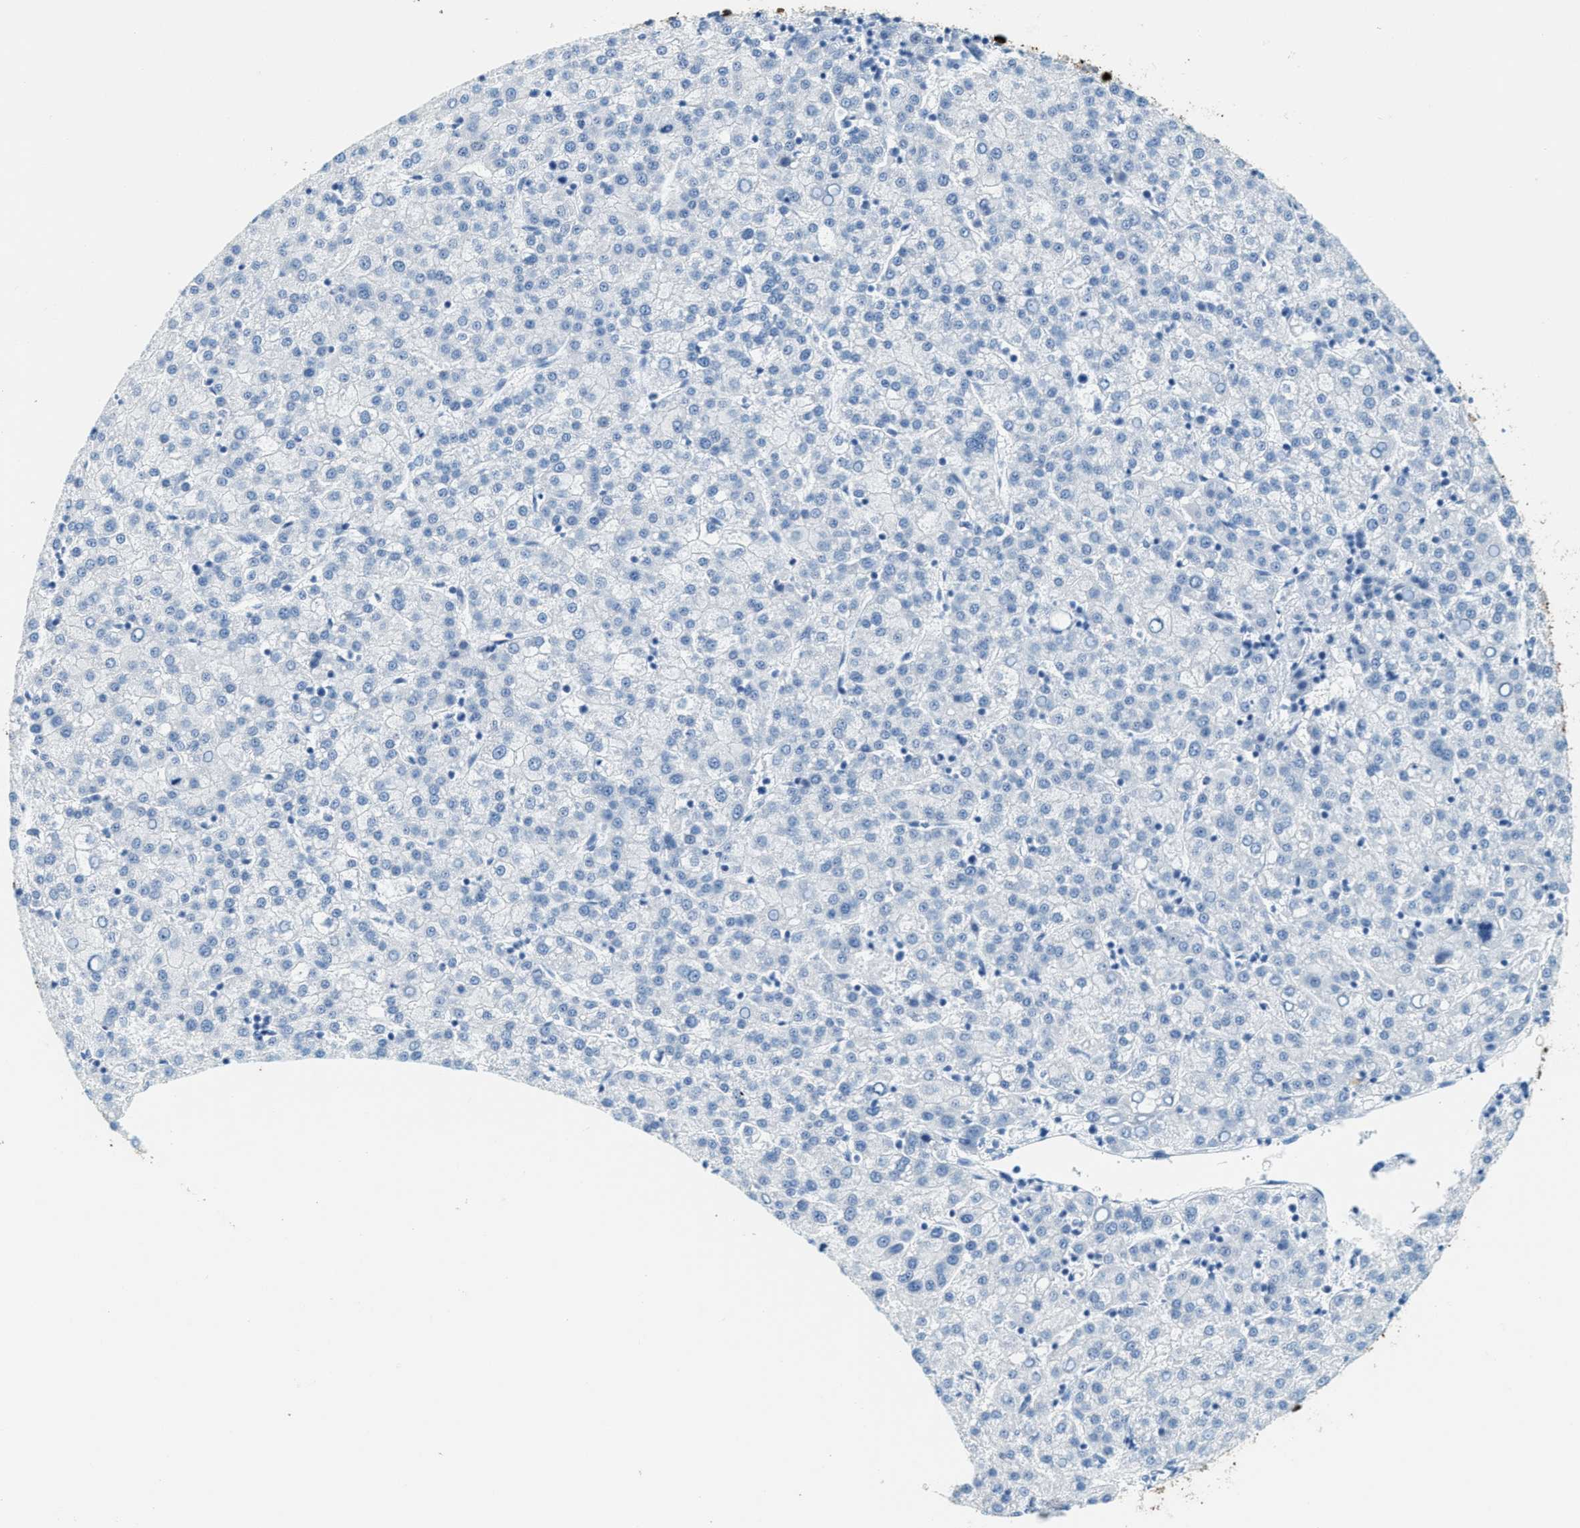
{"staining": {"intensity": "negative", "quantity": "none", "location": "none"}, "tissue": "liver cancer", "cell_type": "Tumor cells", "image_type": "cancer", "snomed": [{"axis": "morphology", "description": "Carcinoma, Hepatocellular, NOS"}, {"axis": "topography", "description": "Liver"}], "caption": "A photomicrograph of human liver hepatocellular carcinoma is negative for staining in tumor cells.", "gene": "TPSAB1", "patient": {"sex": "female", "age": 58}}